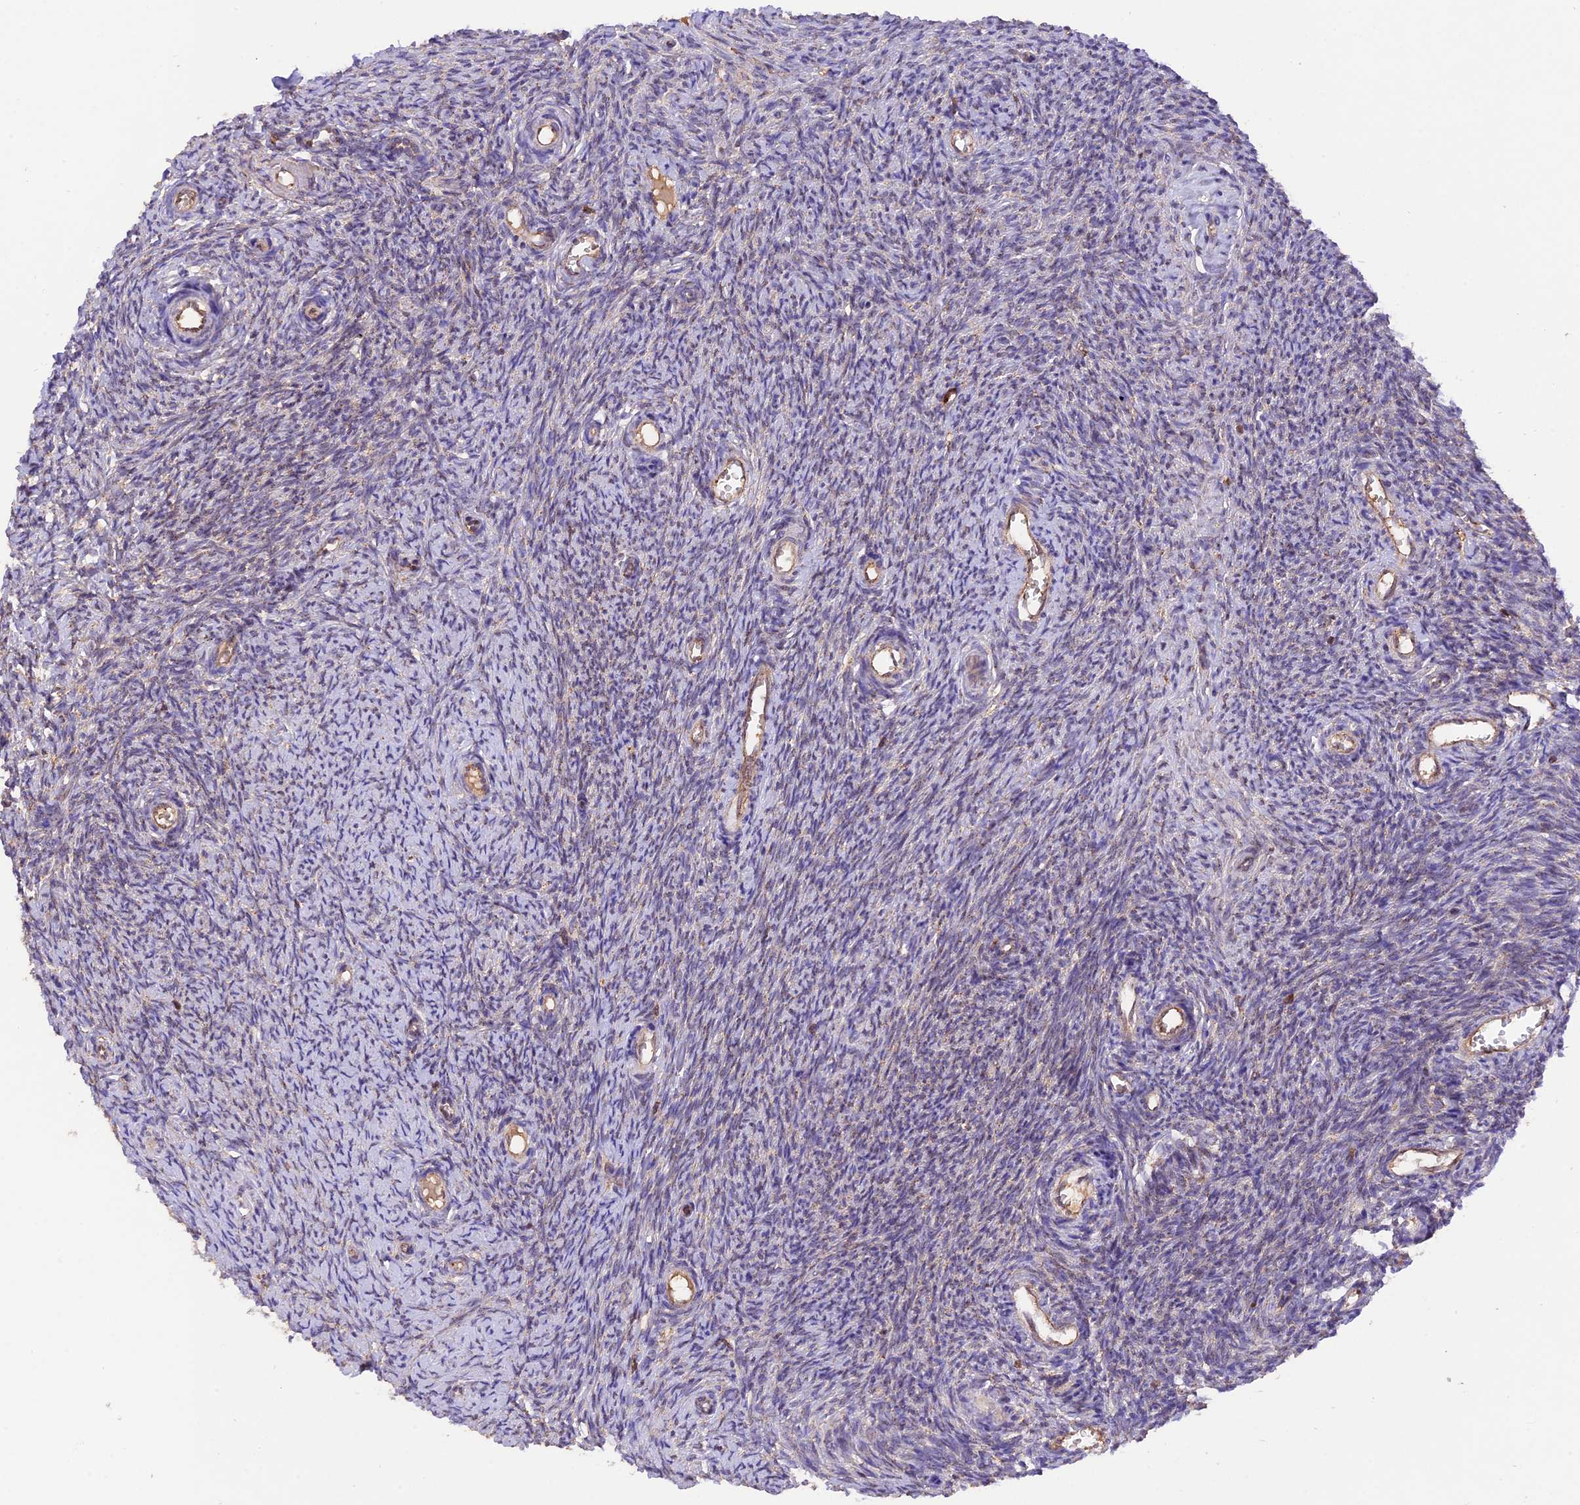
{"staining": {"intensity": "strong", "quantity": ">75%", "location": "cytoplasmic/membranous"}, "tissue": "ovary", "cell_type": "Follicle cells", "image_type": "normal", "snomed": [{"axis": "morphology", "description": "Normal tissue, NOS"}, {"axis": "topography", "description": "Ovary"}], "caption": "Protein analysis of normal ovary exhibits strong cytoplasmic/membranous staining in approximately >75% of follicle cells.", "gene": "PEX3", "patient": {"sex": "female", "age": 44}}